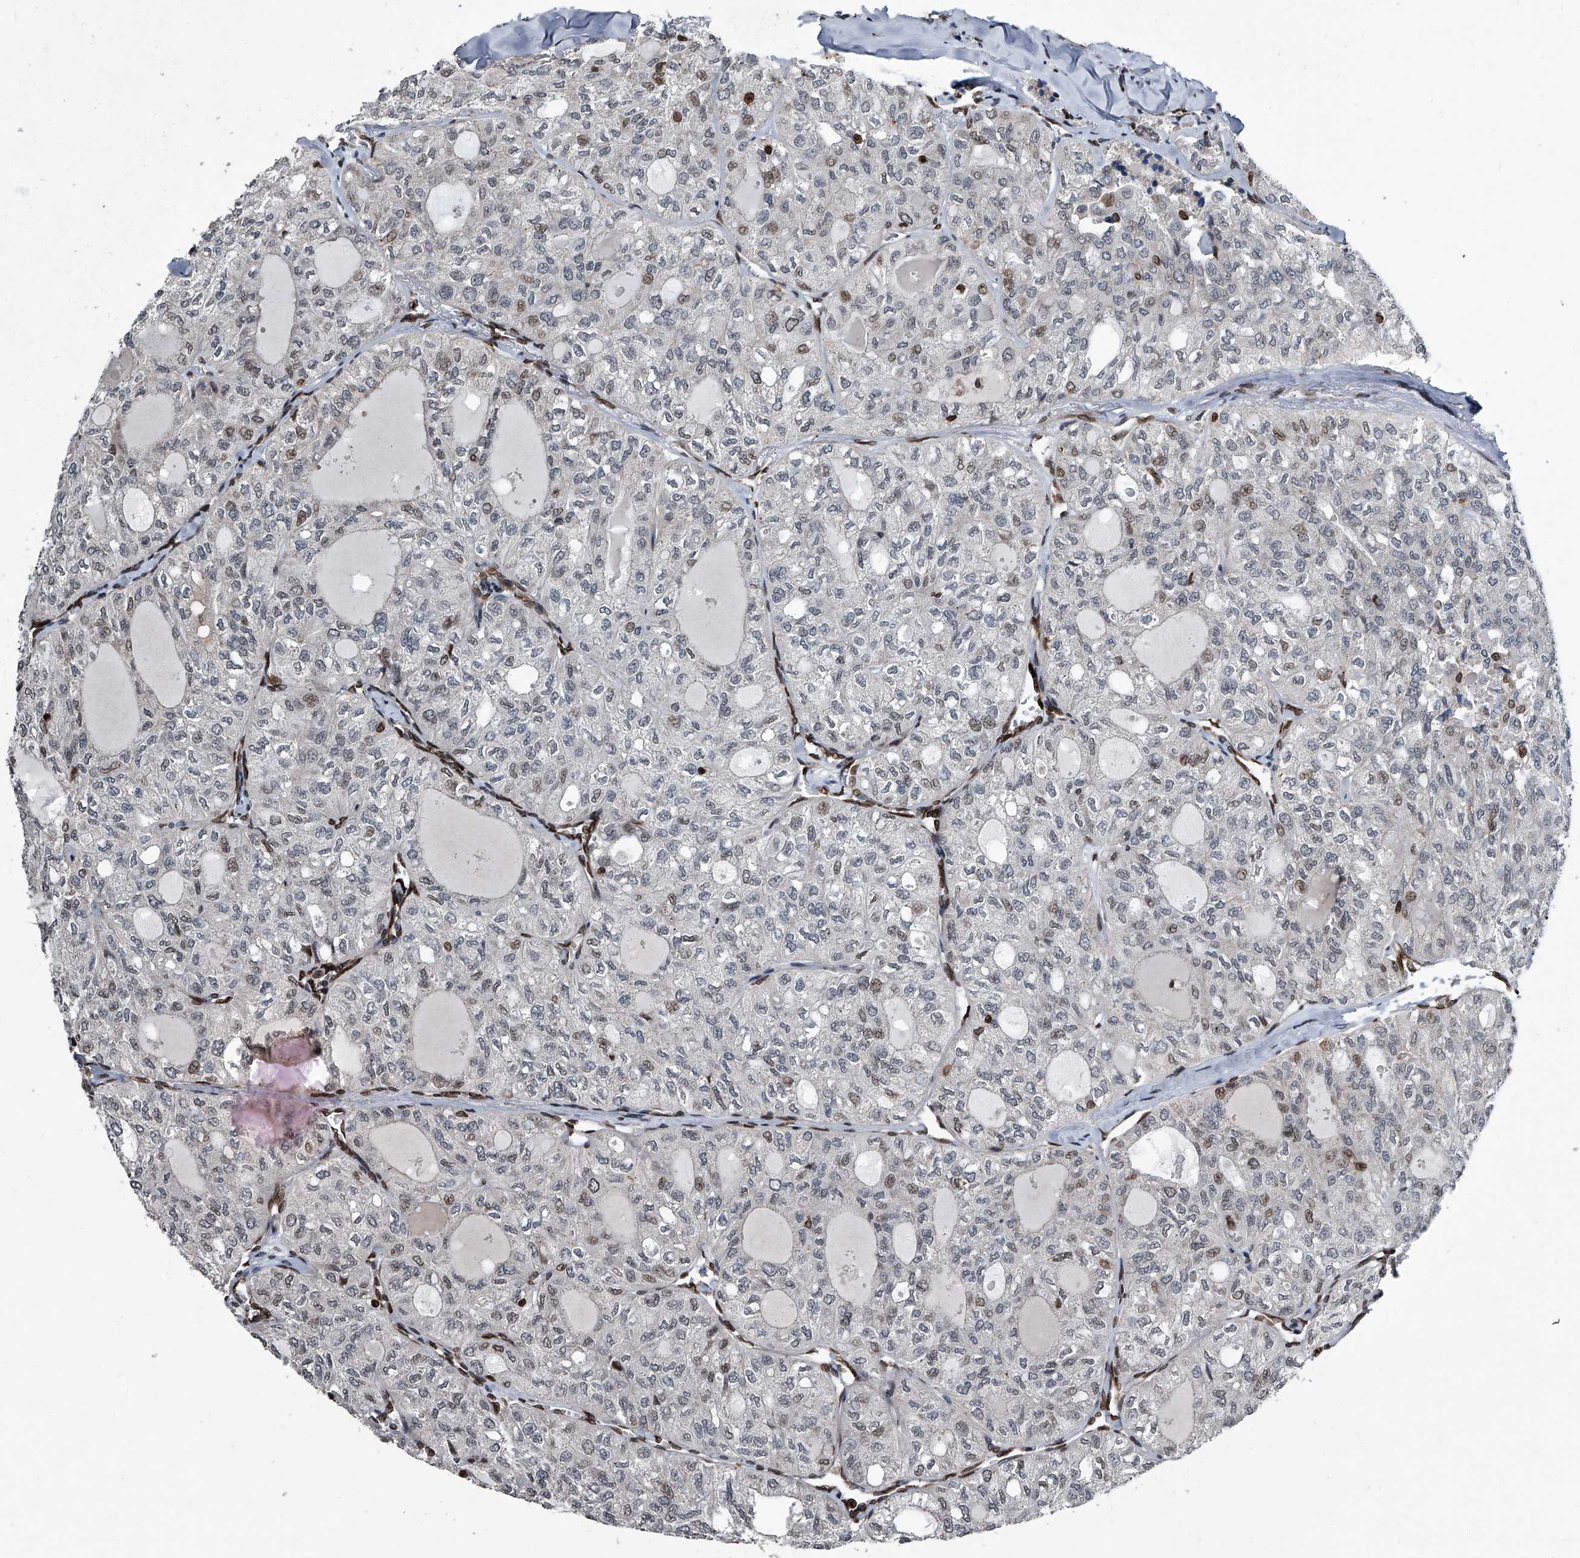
{"staining": {"intensity": "moderate", "quantity": "<25%", "location": "nuclear"}, "tissue": "thyroid cancer", "cell_type": "Tumor cells", "image_type": "cancer", "snomed": [{"axis": "morphology", "description": "Follicular adenoma carcinoma, NOS"}, {"axis": "topography", "description": "Thyroid gland"}], "caption": "Immunohistochemical staining of thyroid follicular adenoma carcinoma demonstrates moderate nuclear protein expression in approximately <25% of tumor cells.", "gene": "PHF20", "patient": {"sex": "male", "age": 75}}